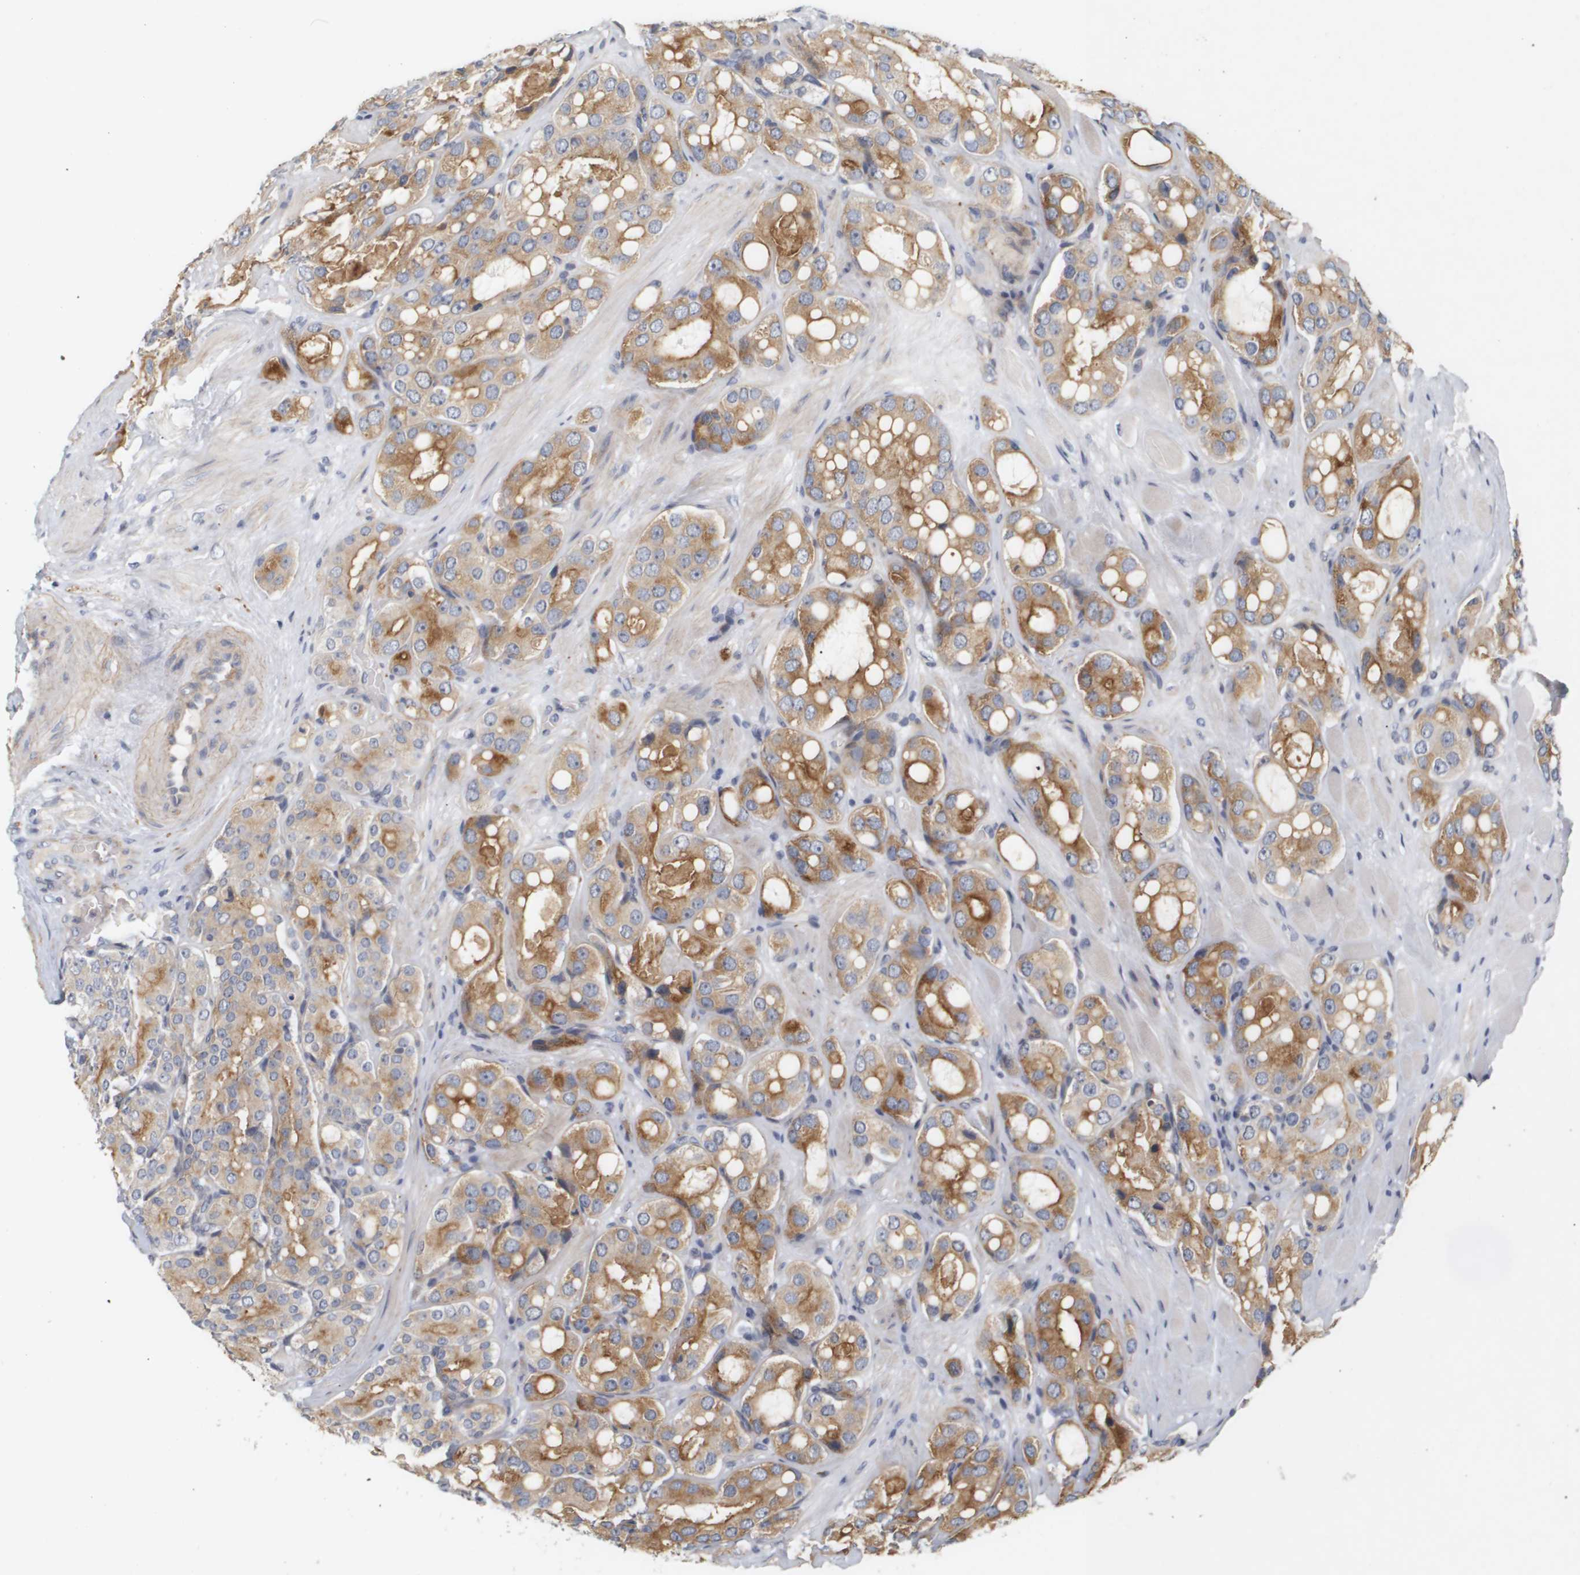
{"staining": {"intensity": "moderate", "quantity": ">75%", "location": "cytoplasmic/membranous"}, "tissue": "prostate cancer", "cell_type": "Tumor cells", "image_type": "cancer", "snomed": [{"axis": "morphology", "description": "Adenocarcinoma, High grade"}, {"axis": "topography", "description": "Prostate"}], "caption": "High-magnification brightfield microscopy of adenocarcinoma (high-grade) (prostate) stained with DAB (3,3'-diaminobenzidine) (brown) and counterstained with hematoxylin (blue). tumor cells exhibit moderate cytoplasmic/membranous staining is identified in about>75% of cells.", "gene": "CYB561", "patient": {"sex": "male", "age": 65}}